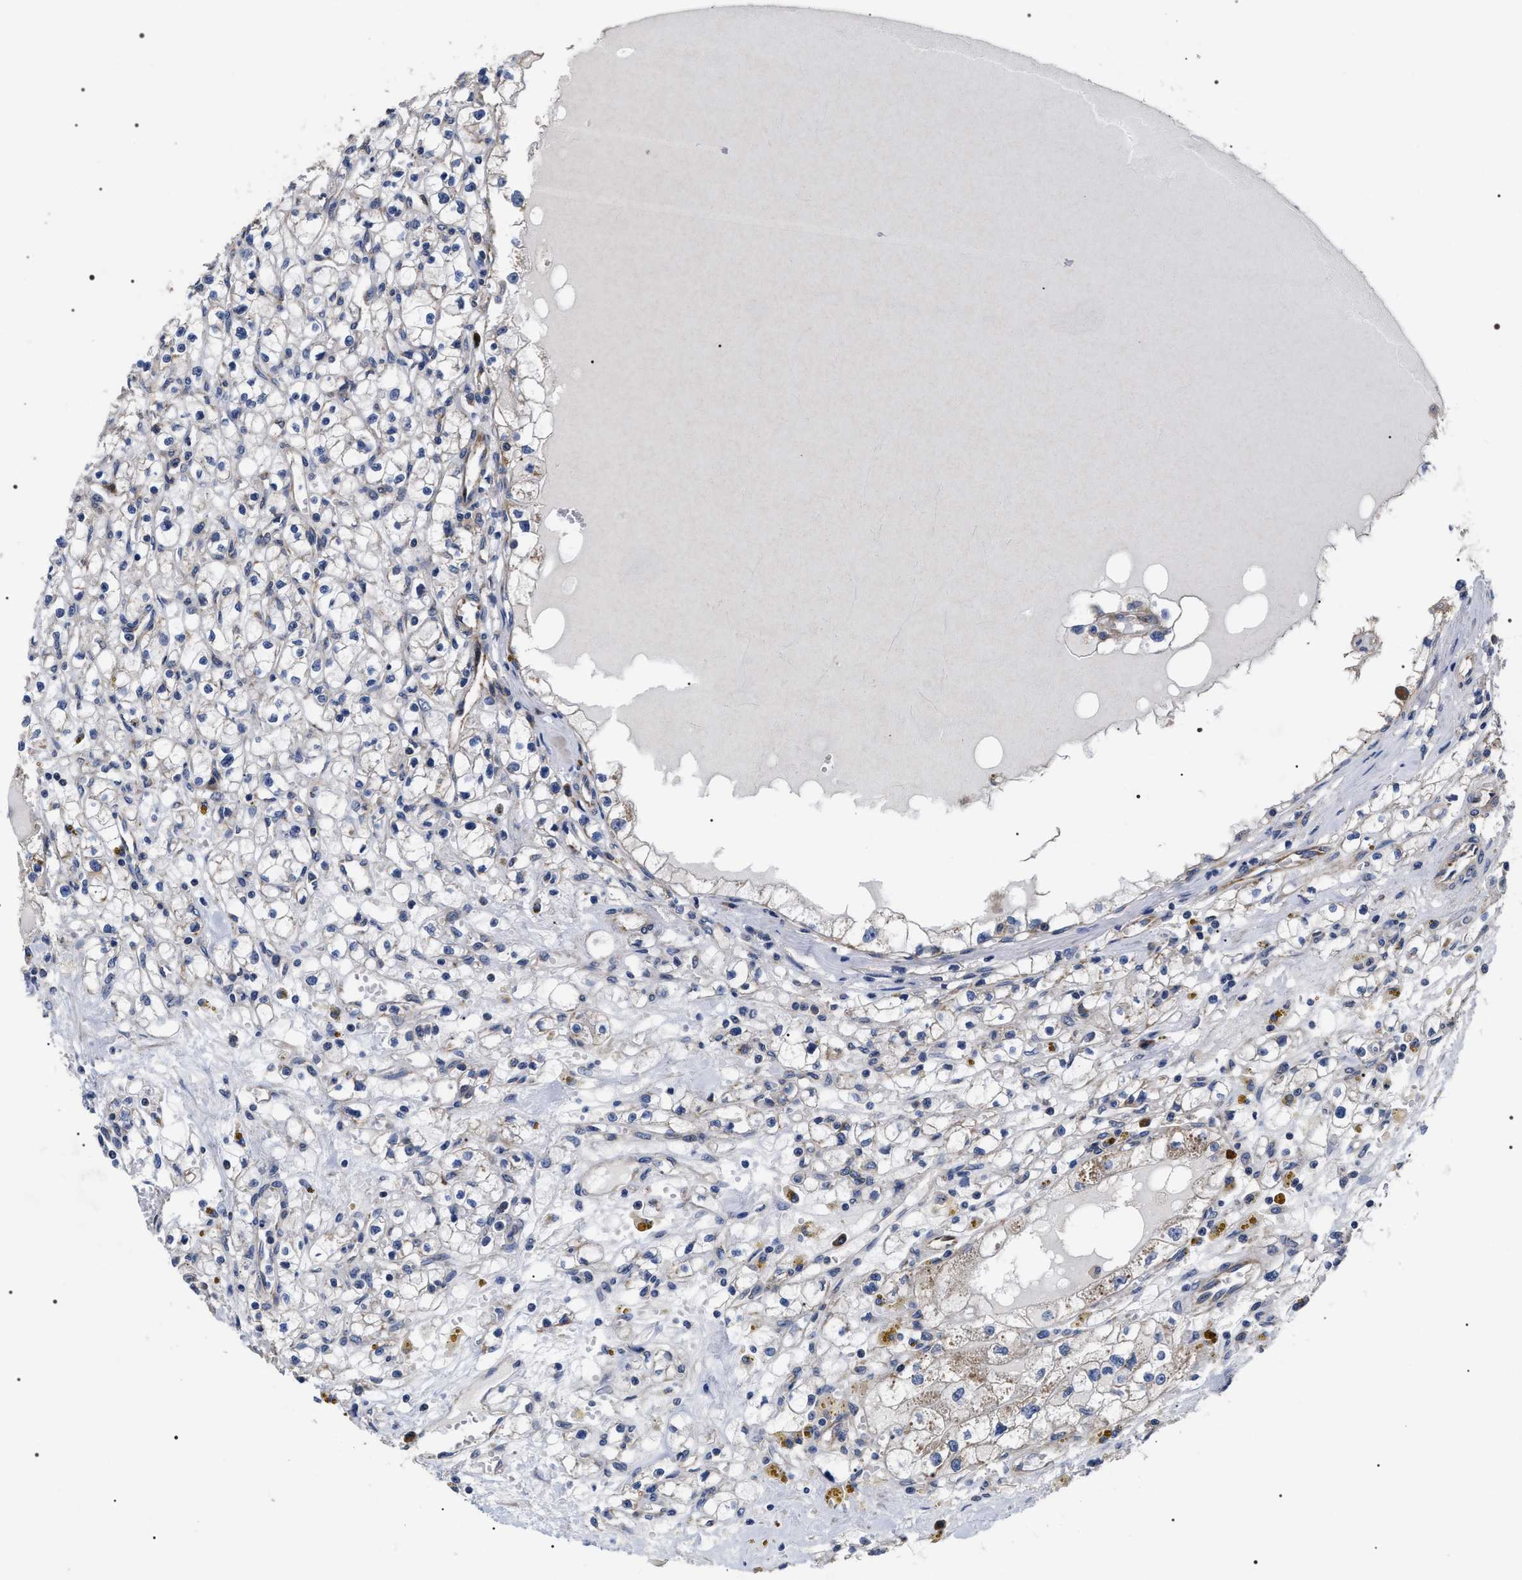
{"staining": {"intensity": "negative", "quantity": "none", "location": "none"}, "tissue": "renal cancer", "cell_type": "Tumor cells", "image_type": "cancer", "snomed": [{"axis": "morphology", "description": "Adenocarcinoma, NOS"}, {"axis": "topography", "description": "Kidney"}], "caption": "A high-resolution histopathology image shows immunohistochemistry staining of adenocarcinoma (renal), which displays no significant expression in tumor cells.", "gene": "MIS18A", "patient": {"sex": "male", "age": 56}}